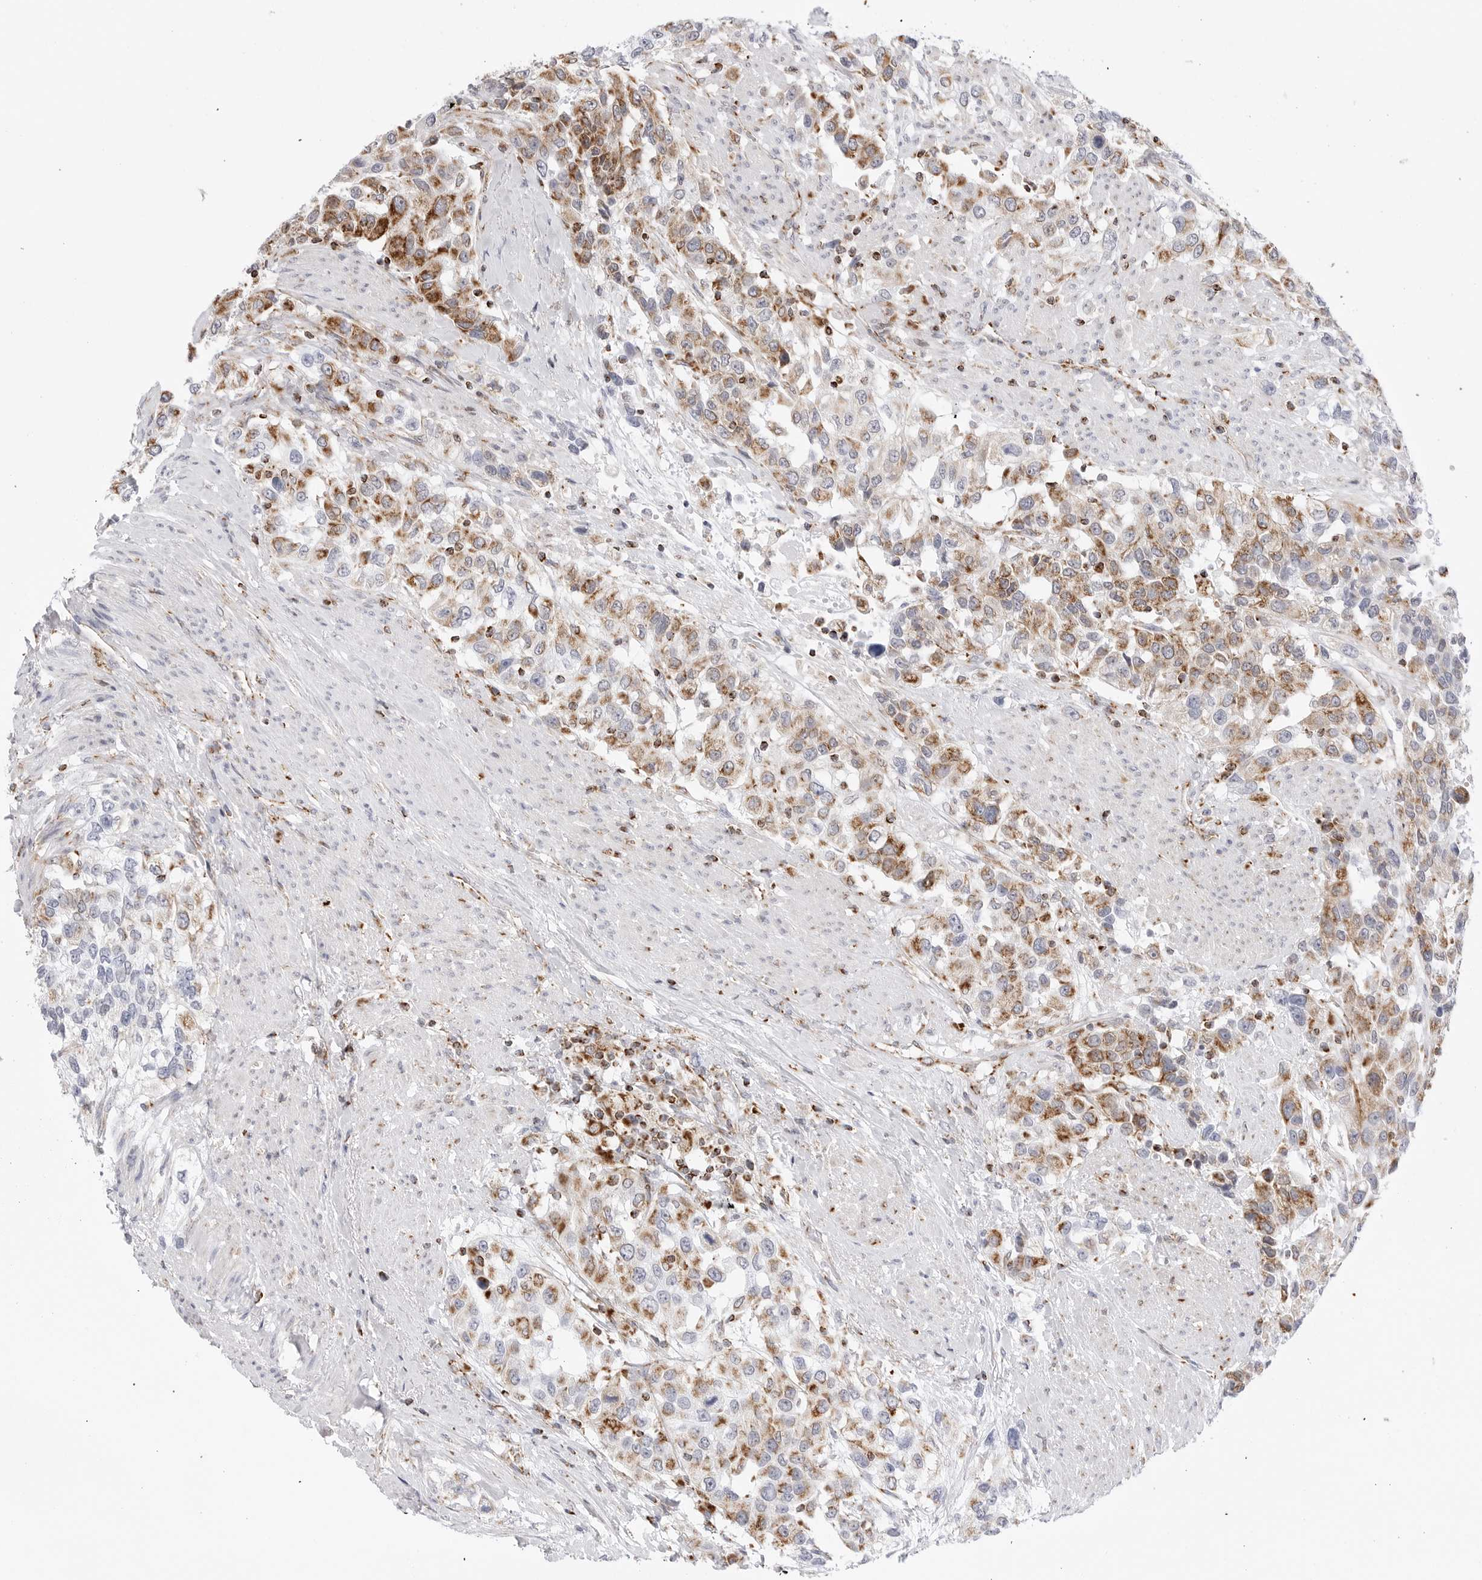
{"staining": {"intensity": "moderate", "quantity": ">75%", "location": "cytoplasmic/membranous"}, "tissue": "urothelial cancer", "cell_type": "Tumor cells", "image_type": "cancer", "snomed": [{"axis": "morphology", "description": "Urothelial carcinoma, High grade"}, {"axis": "topography", "description": "Urinary bladder"}], "caption": "Protein expression analysis of urothelial carcinoma (high-grade) exhibits moderate cytoplasmic/membranous positivity in approximately >75% of tumor cells.", "gene": "ATP5IF1", "patient": {"sex": "female", "age": 80}}